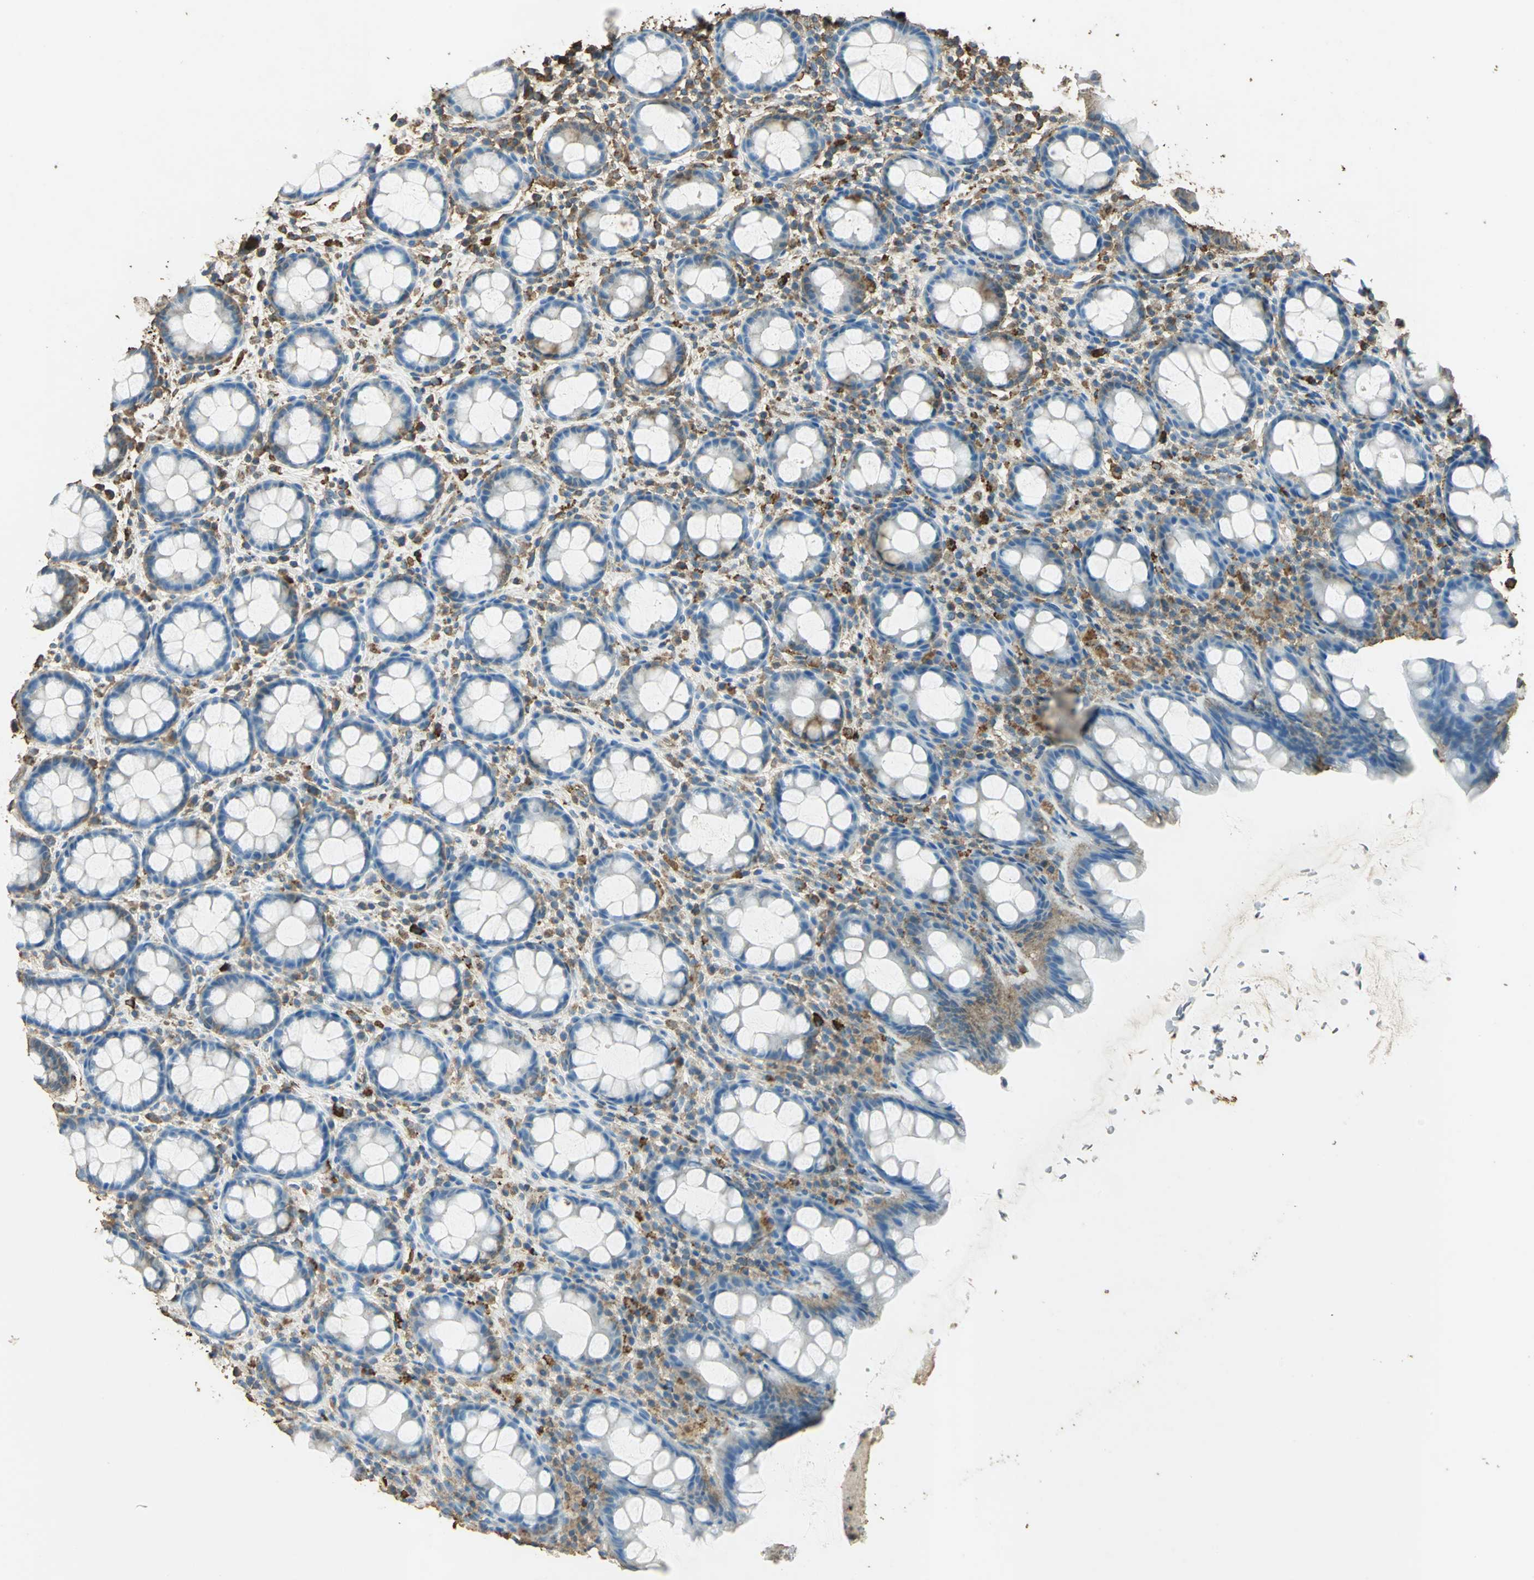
{"staining": {"intensity": "weak", "quantity": ">75%", "location": "cytoplasmic/membranous"}, "tissue": "rectum", "cell_type": "Glandular cells", "image_type": "normal", "snomed": [{"axis": "morphology", "description": "Normal tissue, NOS"}, {"axis": "topography", "description": "Rectum"}], "caption": "Weak cytoplasmic/membranous protein expression is present in about >75% of glandular cells in rectum.", "gene": "TRAPPC2", "patient": {"sex": "male", "age": 92}}